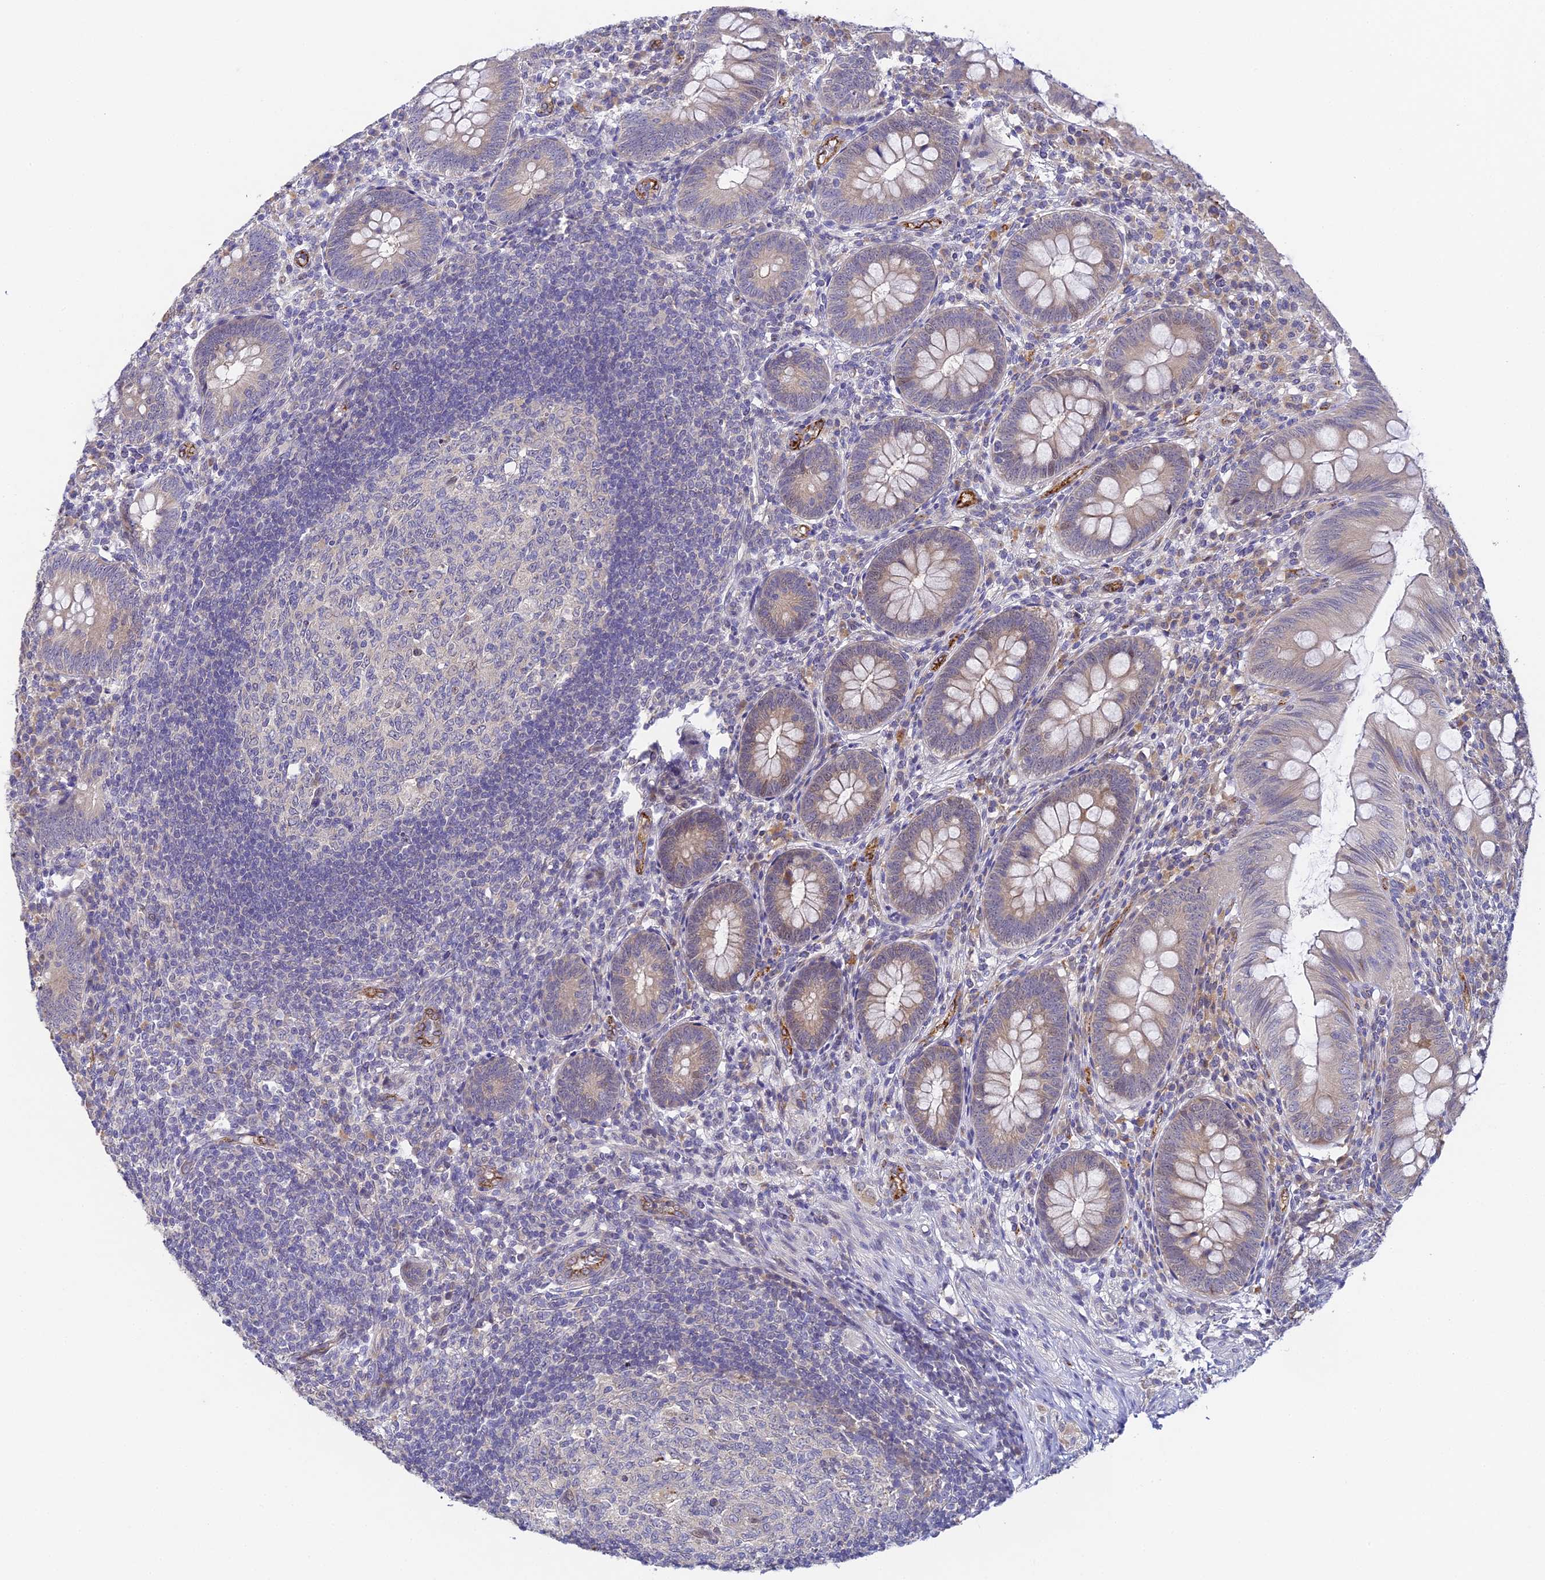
{"staining": {"intensity": "moderate", "quantity": "25%-75%", "location": "cytoplasmic/membranous"}, "tissue": "appendix", "cell_type": "Glandular cells", "image_type": "normal", "snomed": [{"axis": "morphology", "description": "Normal tissue, NOS"}, {"axis": "topography", "description": "Appendix"}], "caption": "Glandular cells reveal medium levels of moderate cytoplasmic/membranous staining in approximately 25%-75% of cells in unremarkable human appendix.", "gene": "DNAAF10", "patient": {"sex": "male", "age": 14}}